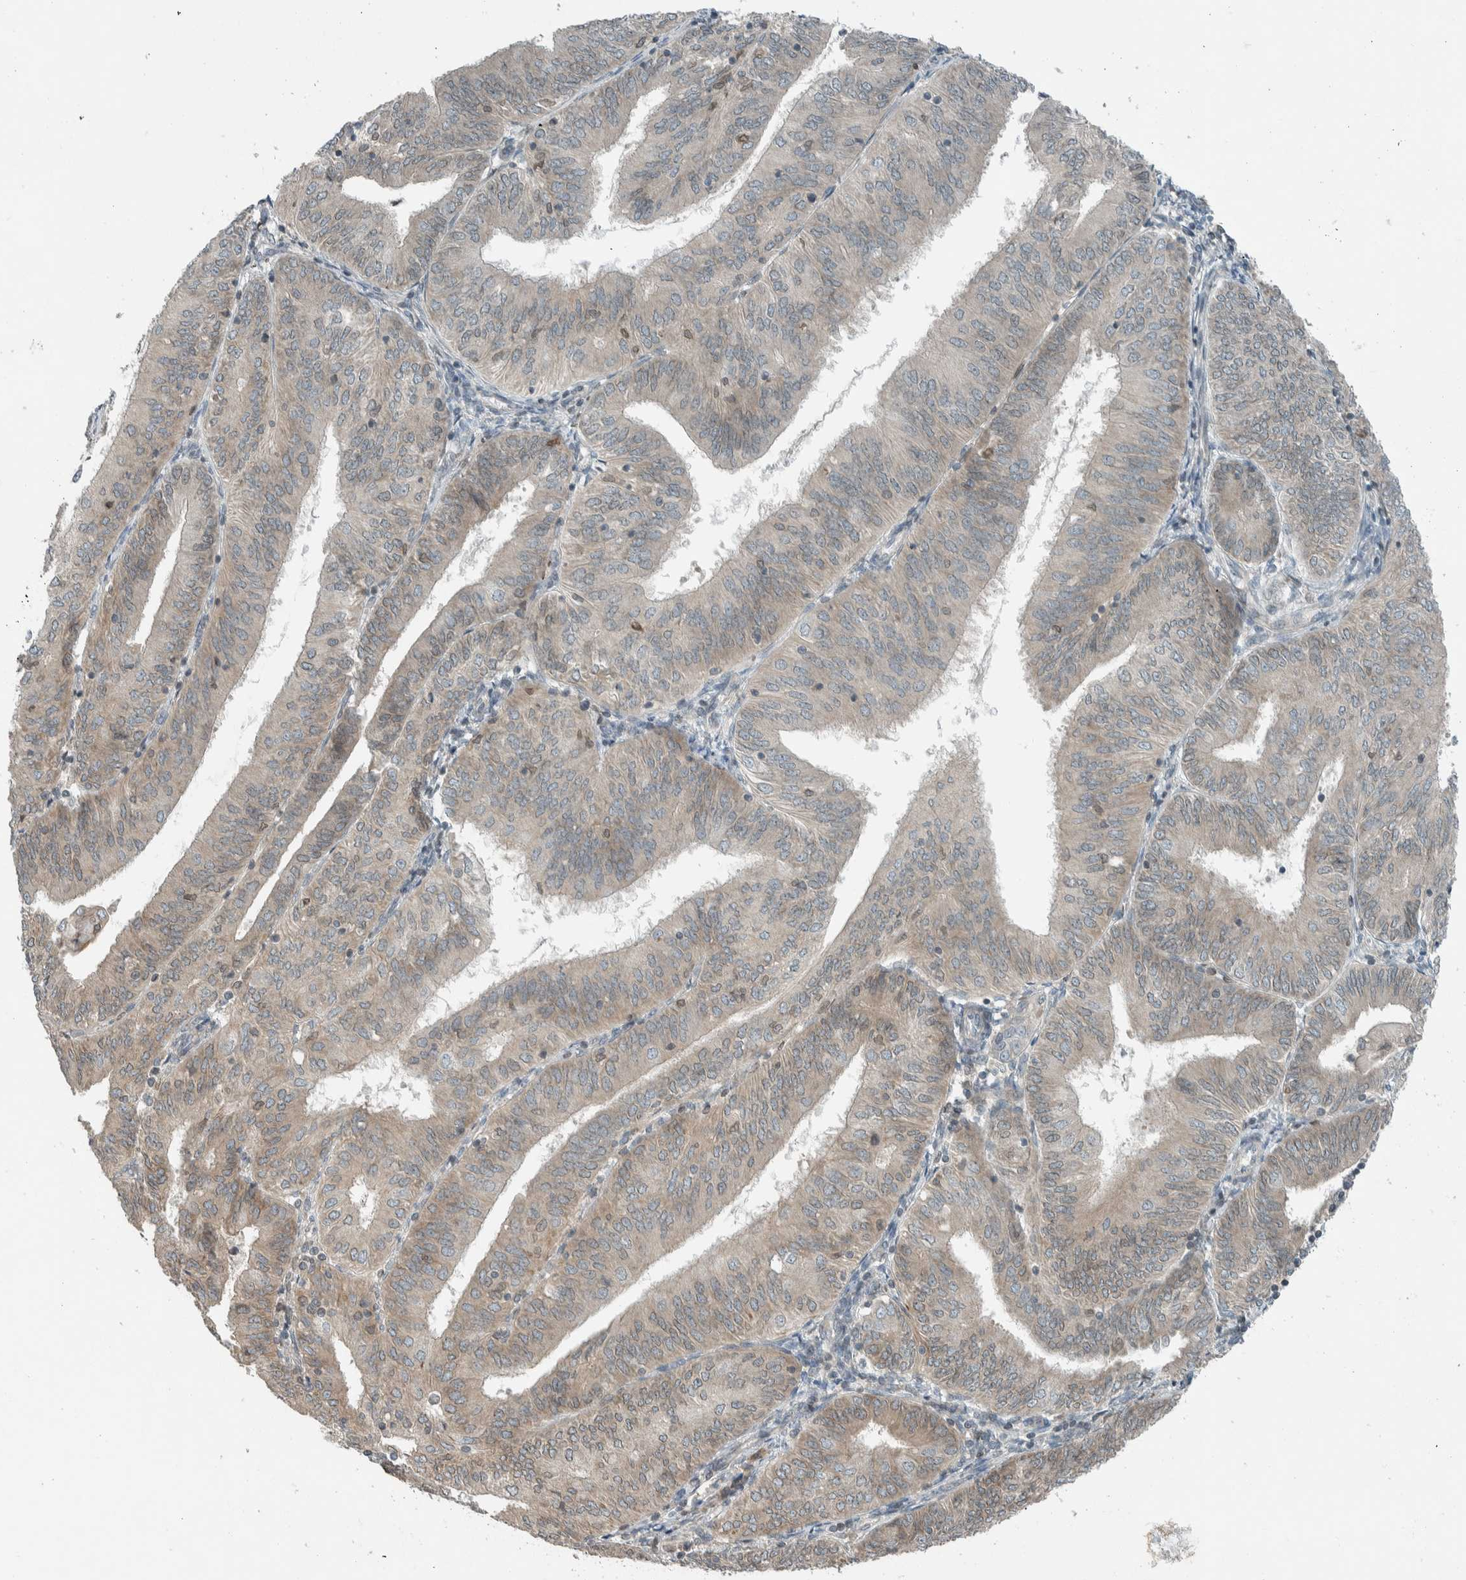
{"staining": {"intensity": "negative", "quantity": "none", "location": "none"}, "tissue": "endometrial cancer", "cell_type": "Tumor cells", "image_type": "cancer", "snomed": [{"axis": "morphology", "description": "Adenocarcinoma, NOS"}, {"axis": "topography", "description": "Endometrium"}], "caption": "Immunohistochemical staining of human endometrial cancer (adenocarcinoma) exhibits no significant positivity in tumor cells. (DAB immunohistochemistry (IHC) with hematoxylin counter stain).", "gene": "SEL1L", "patient": {"sex": "female", "age": 58}}